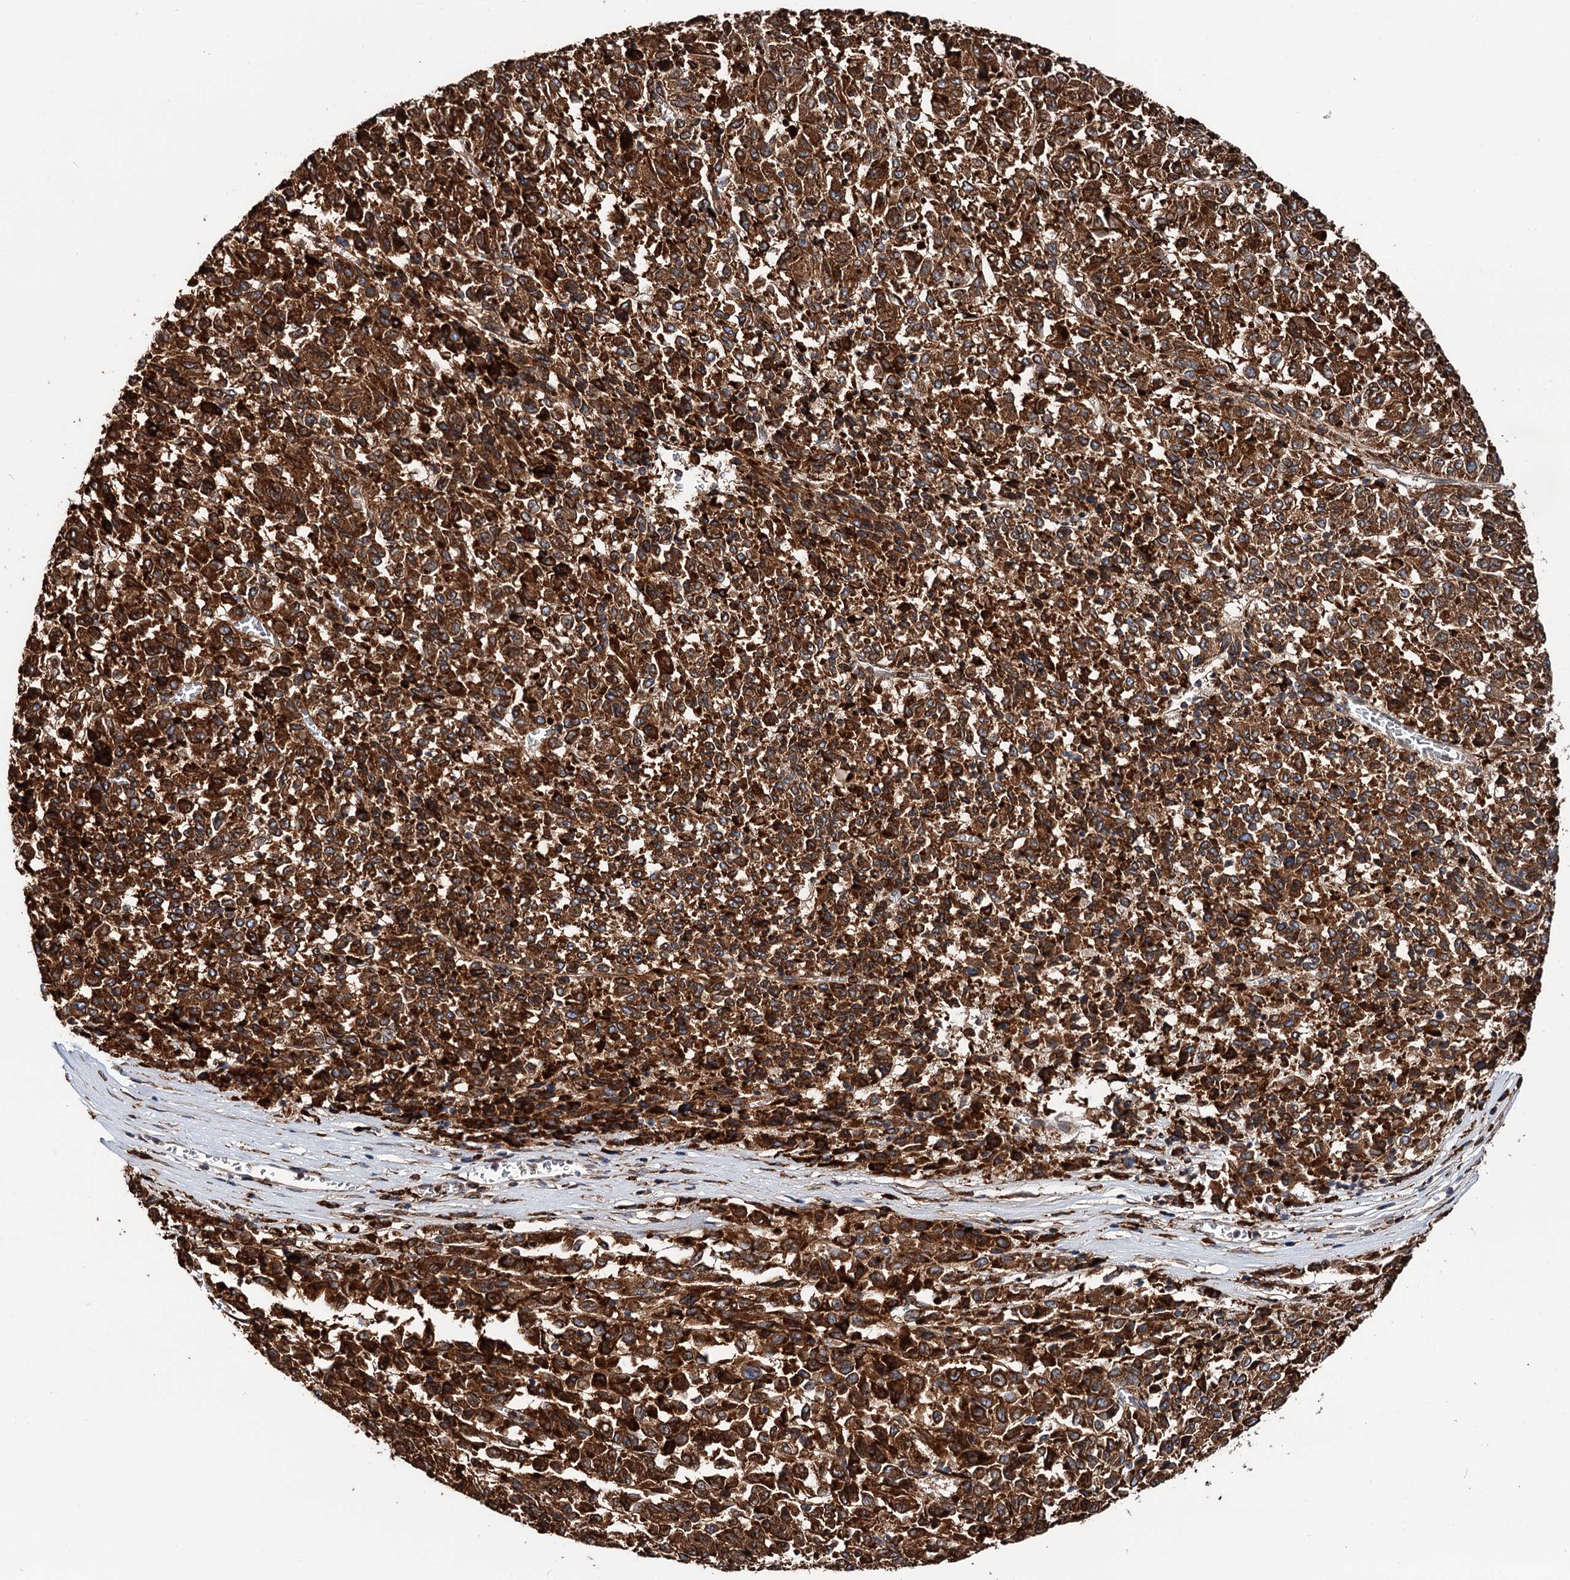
{"staining": {"intensity": "strong", "quantity": ">75%", "location": "cytoplasmic/membranous"}, "tissue": "melanoma", "cell_type": "Tumor cells", "image_type": "cancer", "snomed": [{"axis": "morphology", "description": "Malignant melanoma, Metastatic site"}, {"axis": "topography", "description": "Lung"}], "caption": "Immunohistochemical staining of melanoma reveals high levels of strong cytoplasmic/membranous staining in about >75% of tumor cells.", "gene": "ERP29", "patient": {"sex": "male", "age": 64}}